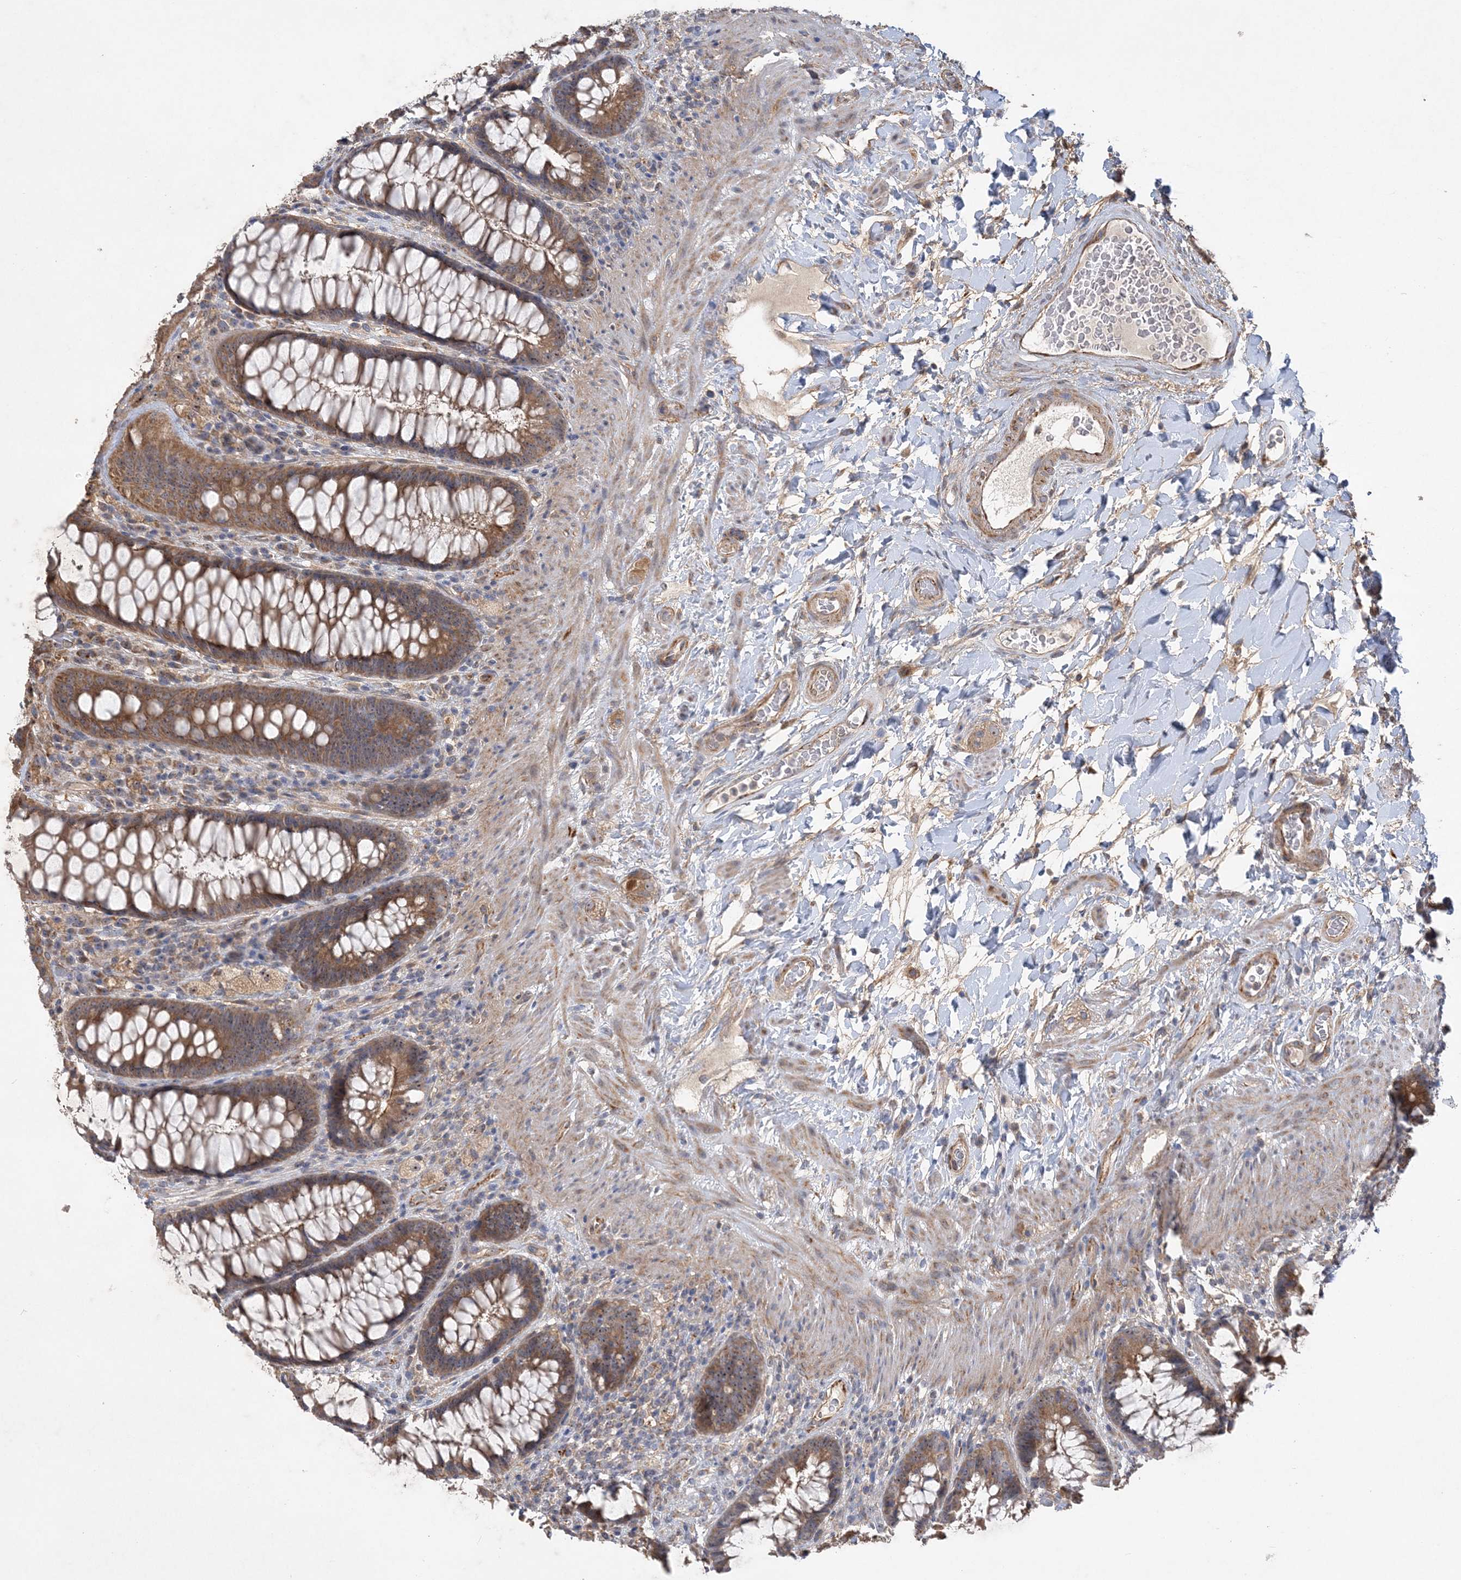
{"staining": {"intensity": "moderate", "quantity": ">75%", "location": "cytoplasmic/membranous,nuclear"}, "tissue": "rectum", "cell_type": "Glandular cells", "image_type": "normal", "snomed": [{"axis": "morphology", "description": "Normal tissue, NOS"}, {"axis": "topography", "description": "Rectum"}], "caption": "Immunohistochemical staining of unremarkable human rectum shows moderate cytoplasmic/membranous,nuclear protein staining in approximately >75% of glandular cells. Immunohistochemistry stains the protein of interest in brown and the nuclei are stained blue.", "gene": "FEZ2", "patient": {"sex": "female", "age": 46}}